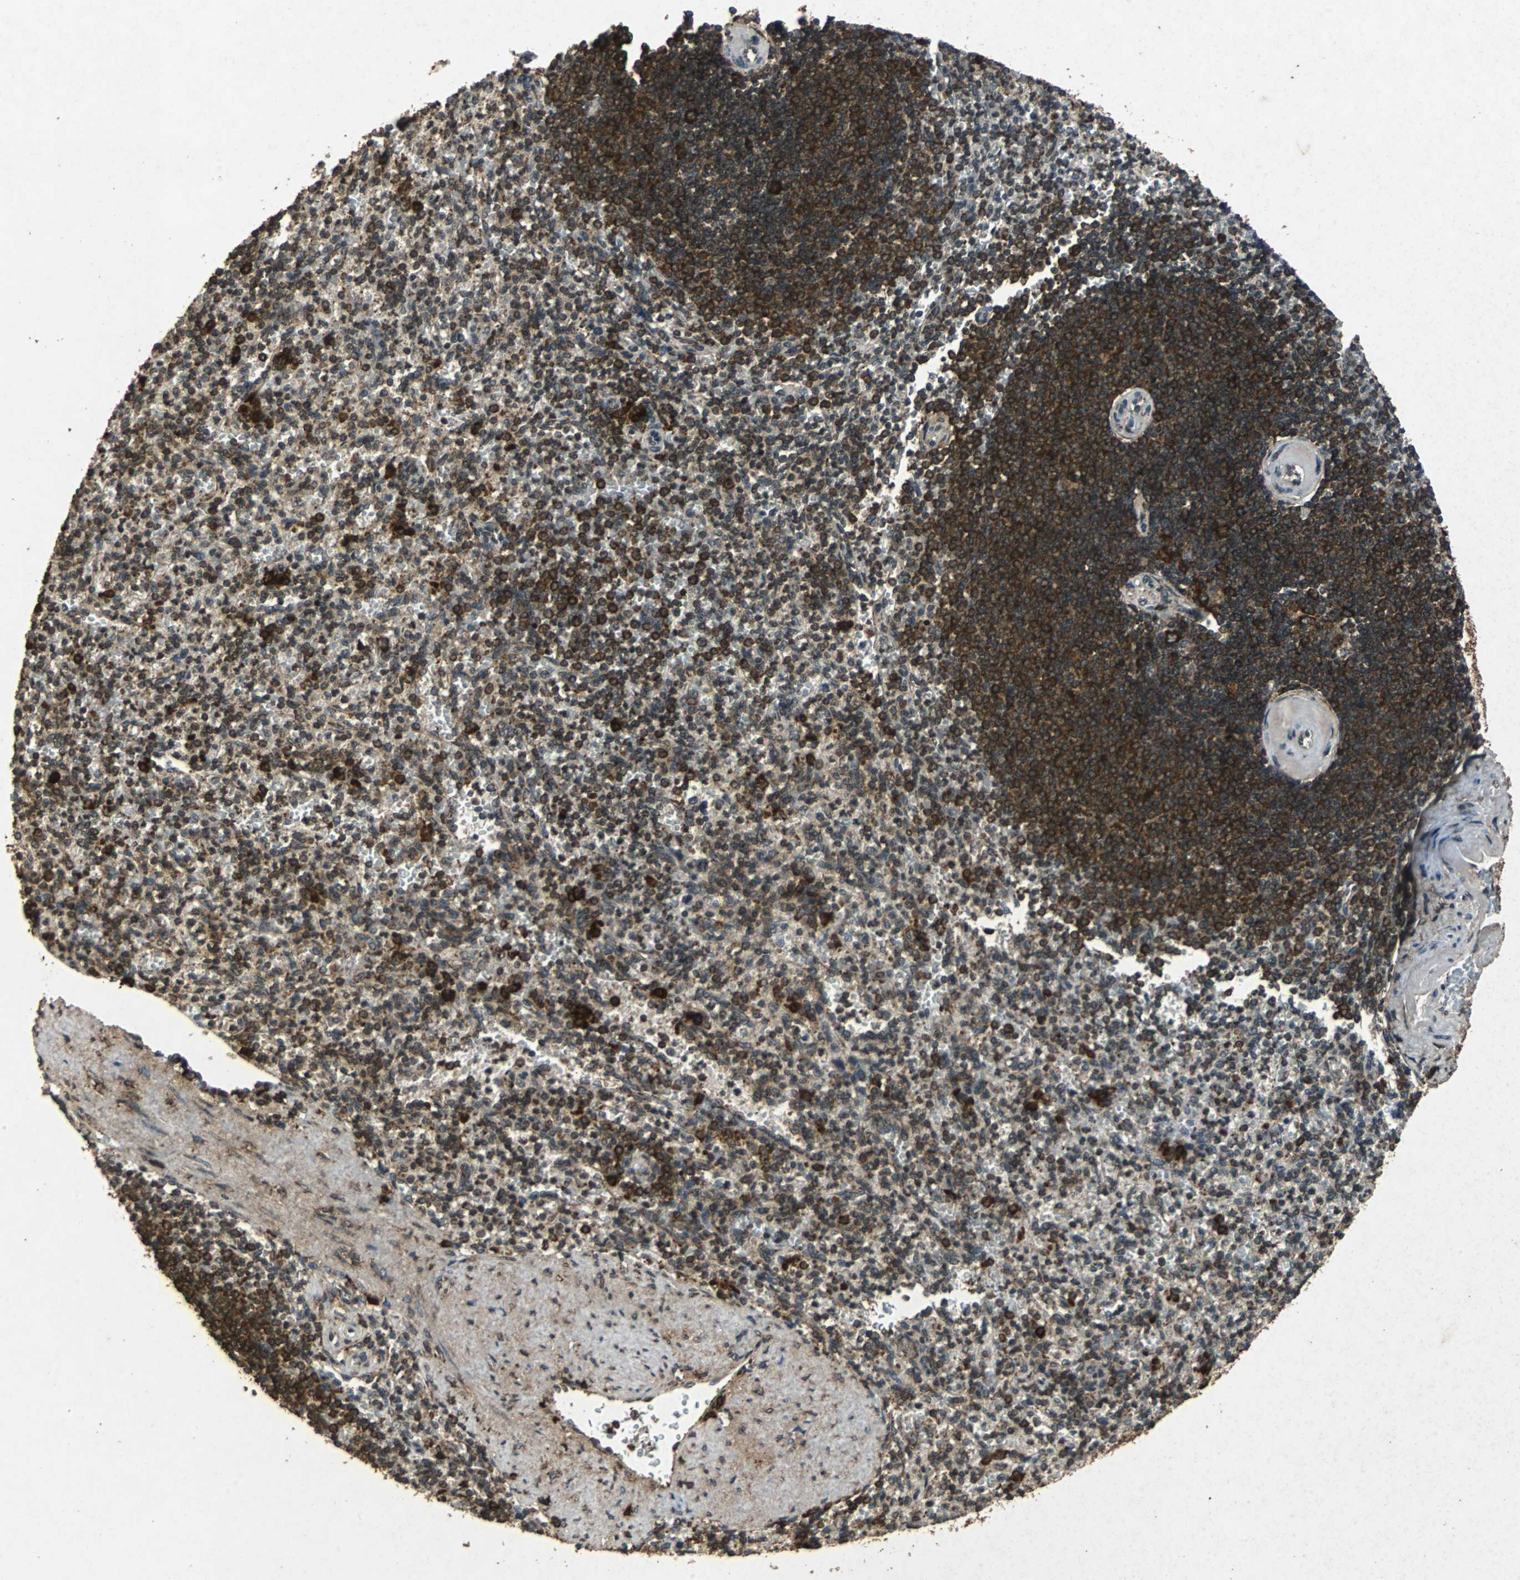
{"staining": {"intensity": "strong", "quantity": "25%-75%", "location": "cytoplasmic/membranous"}, "tissue": "spleen", "cell_type": "Cells in red pulp", "image_type": "normal", "snomed": [{"axis": "morphology", "description": "Normal tissue, NOS"}, {"axis": "topography", "description": "Spleen"}], "caption": "Protein expression analysis of unremarkable human spleen reveals strong cytoplasmic/membranous expression in about 25%-75% of cells in red pulp. (DAB IHC with brightfield microscopy, high magnification).", "gene": "NAA10", "patient": {"sex": "female", "age": 74}}